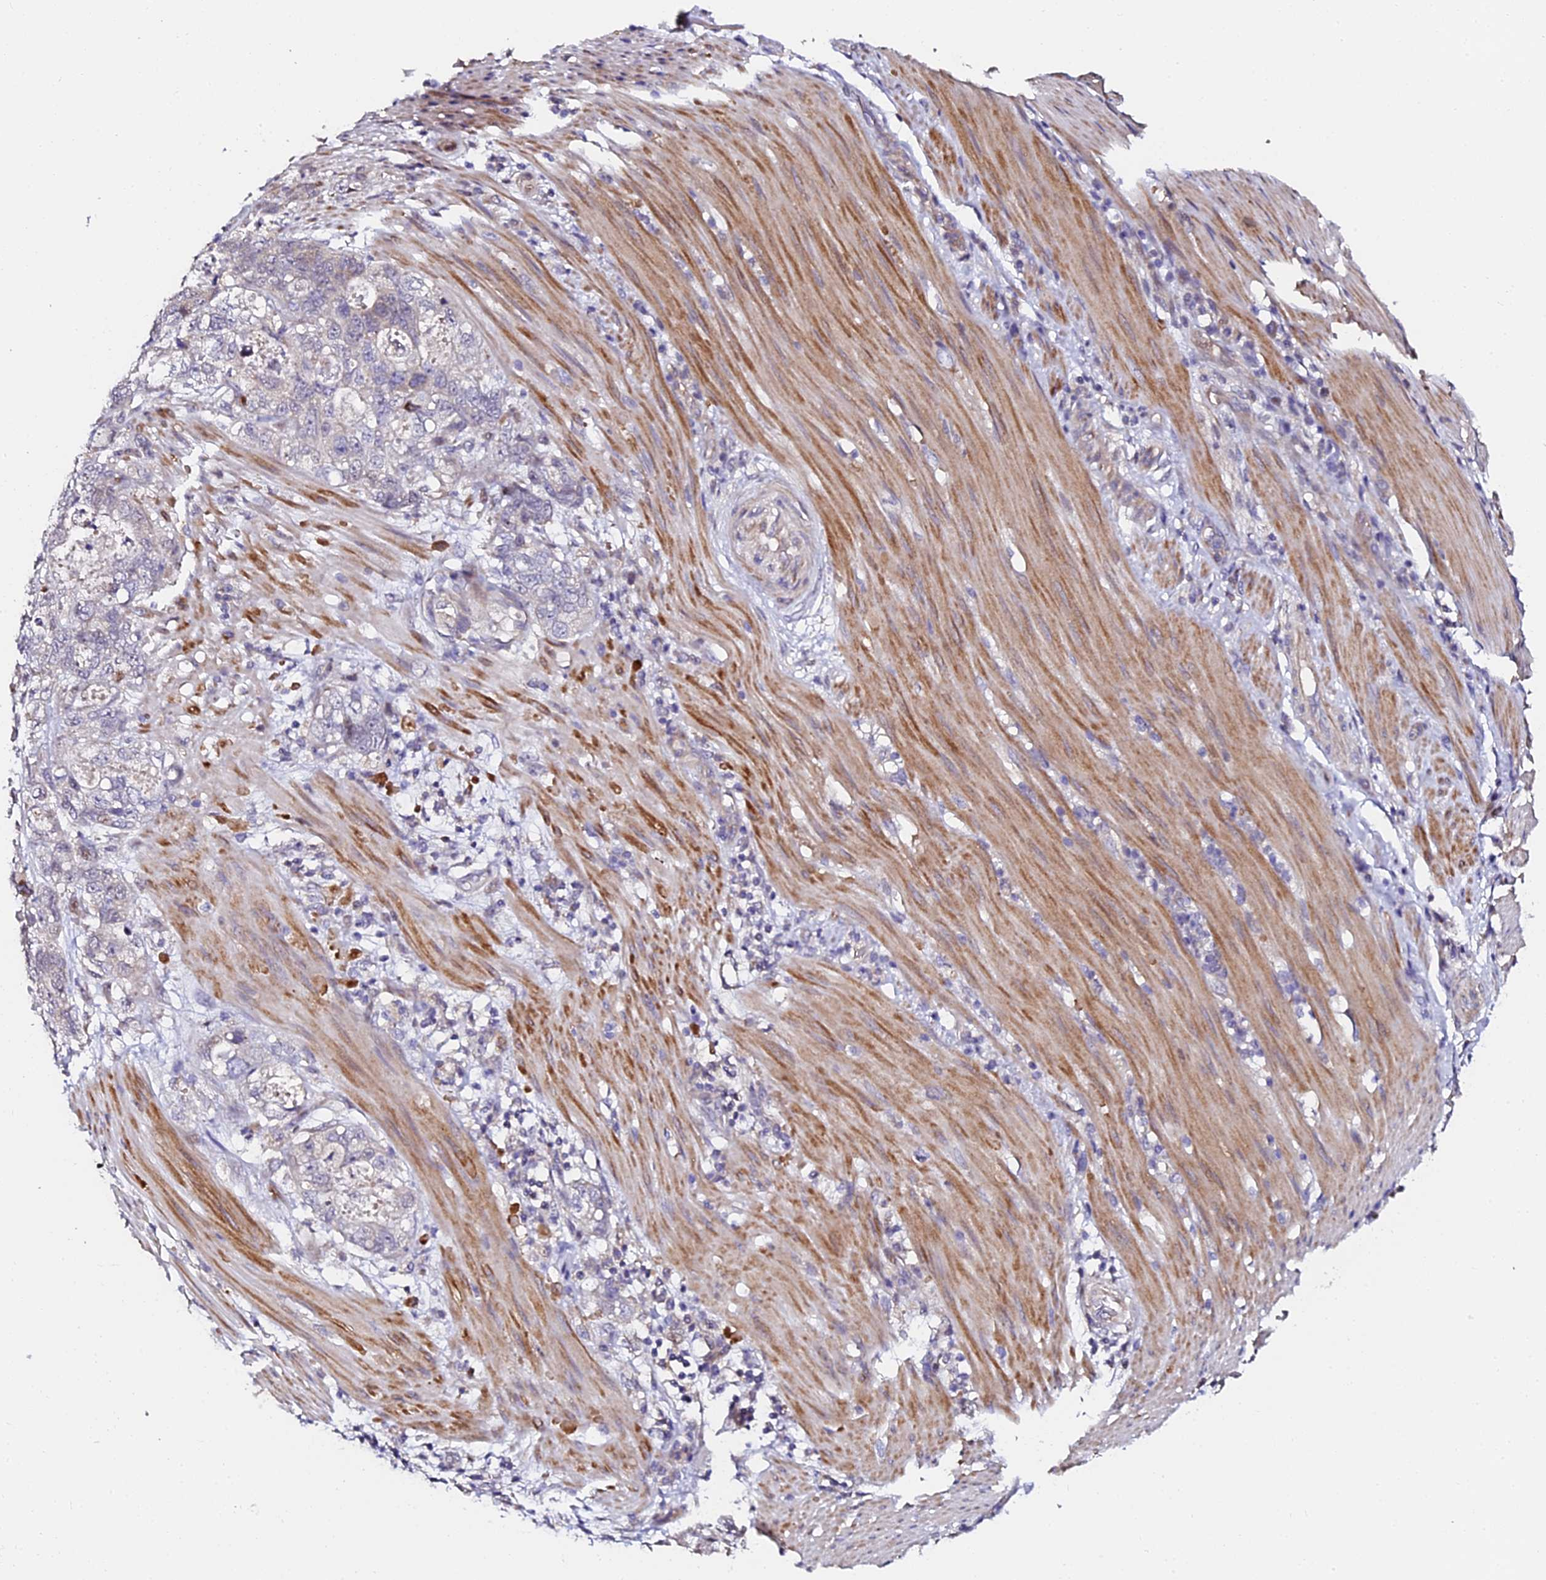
{"staining": {"intensity": "negative", "quantity": "none", "location": "none"}, "tissue": "stomach cancer", "cell_type": "Tumor cells", "image_type": "cancer", "snomed": [{"axis": "morphology", "description": "Normal tissue, NOS"}, {"axis": "morphology", "description": "Adenocarcinoma, NOS"}, {"axis": "topography", "description": "Stomach"}], "caption": "IHC photomicrograph of neoplastic tissue: human stomach adenocarcinoma stained with DAB shows no significant protein staining in tumor cells.", "gene": "GPN3", "patient": {"sex": "female", "age": 89}}